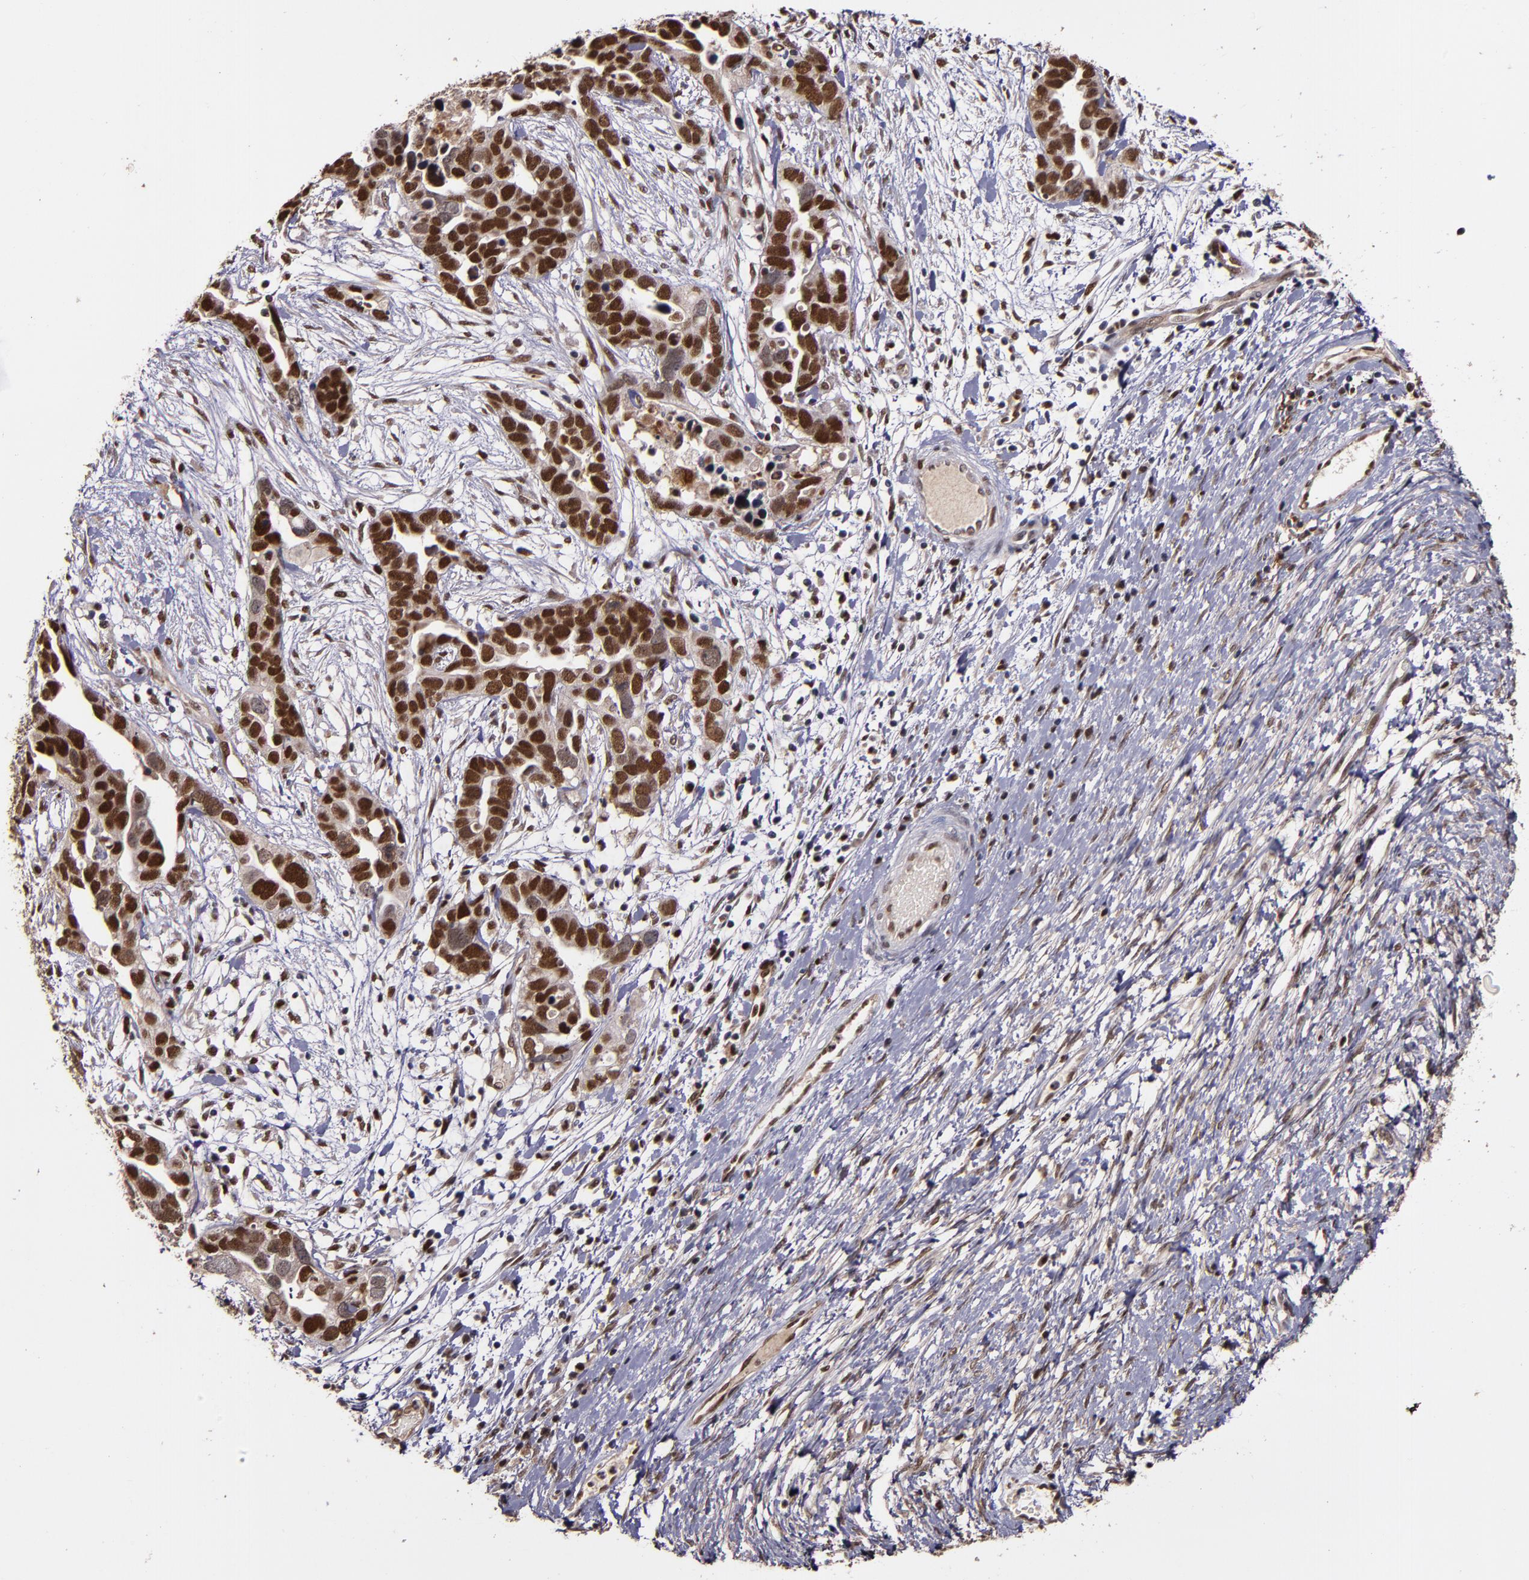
{"staining": {"intensity": "strong", "quantity": ">75%", "location": "nuclear"}, "tissue": "ovarian cancer", "cell_type": "Tumor cells", "image_type": "cancer", "snomed": [{"axis": "morphology", "description": "Cystadenocarcinoma, serous, NOS"}, {"axis": "topography", "description": "Ovary"}], "caption": "This micrograph reveals IHC staining of human ovarian serous cystadenocarcinoma, with high strong nuclear staining in approximately >75% of tumor cells.", "gene": "CHEK2", "patient": {"sex": "female", "age": 54}}